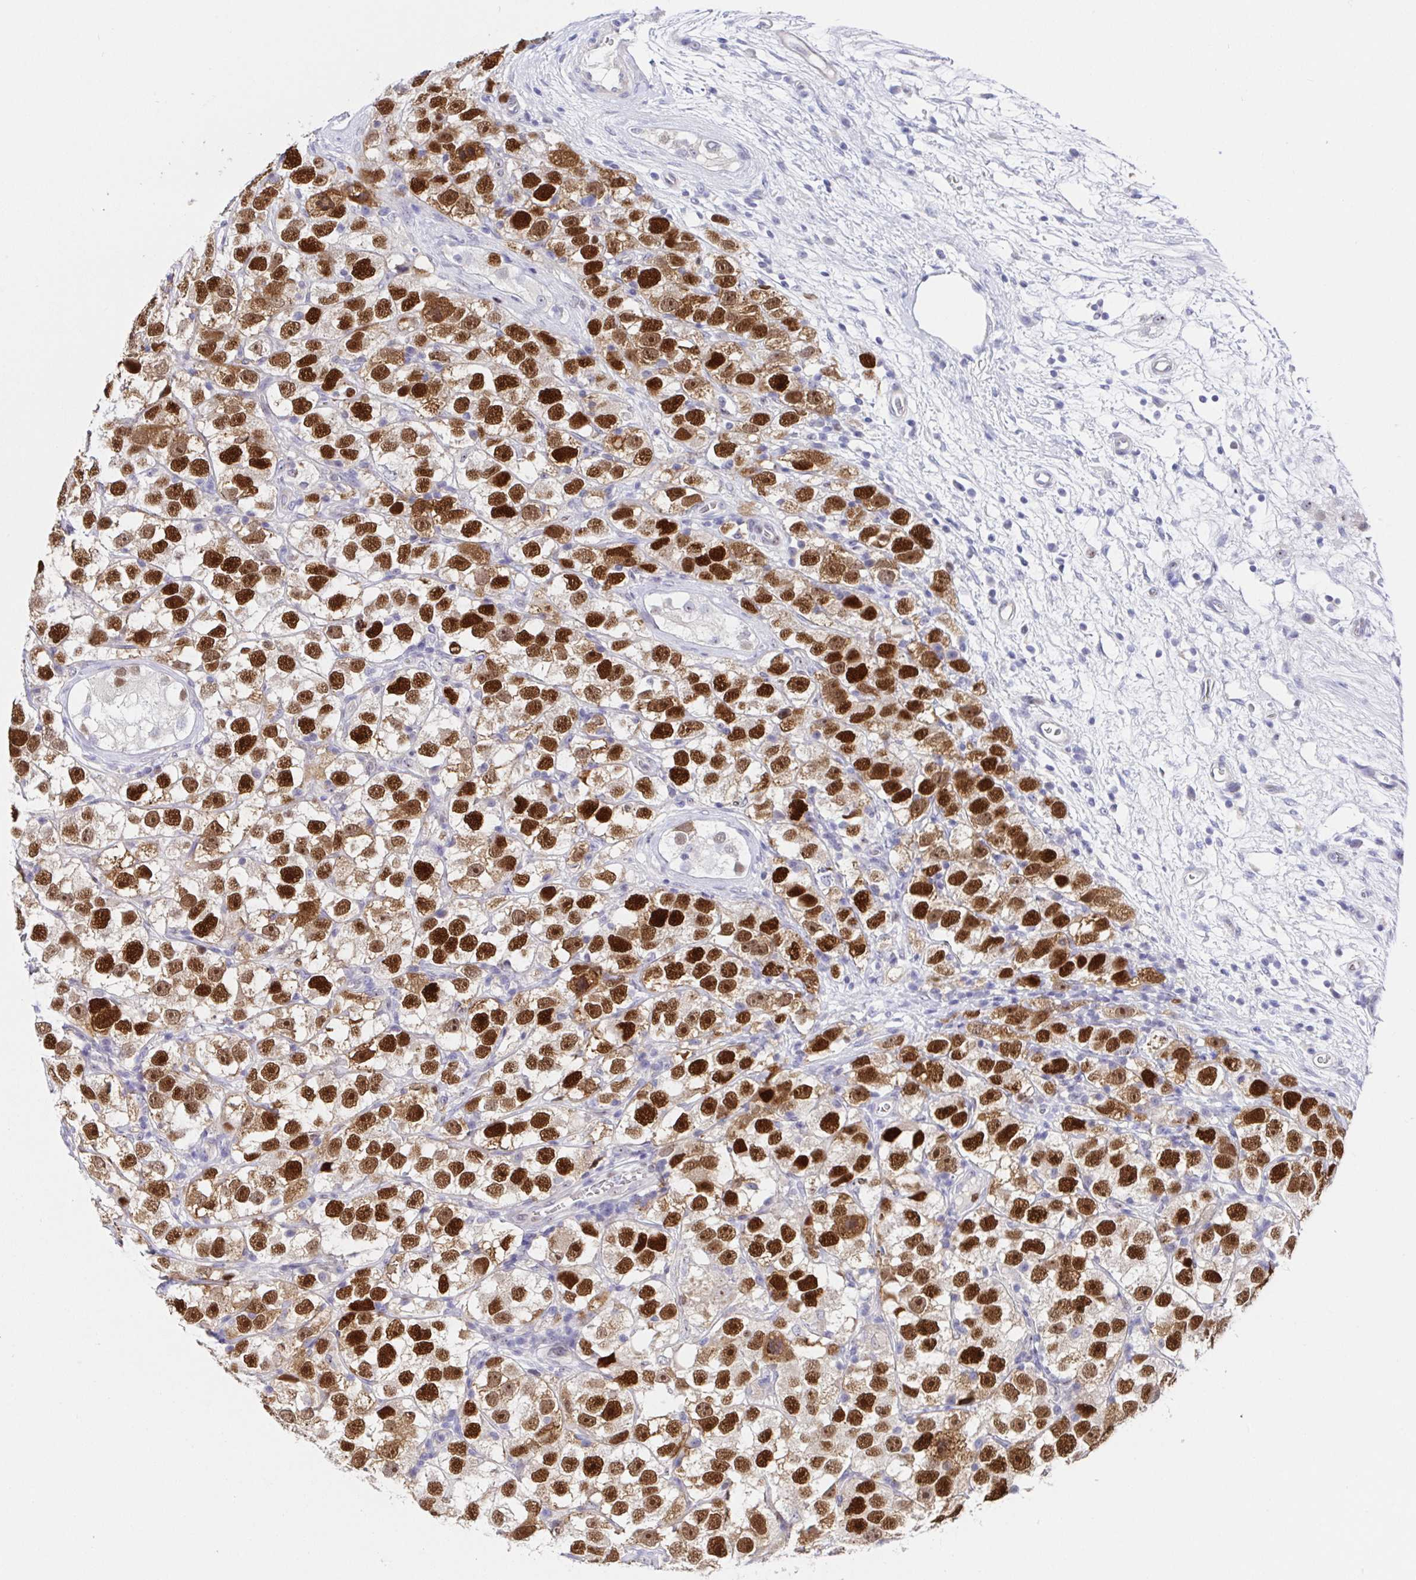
{"staining": {"intensity": "strong", "quantity": ">75%", "location": "nuclear"}, "tissue": "testis cancer", "cell_type": "Tumor cells", "image_type": "cancer", "snomed": [{"axis": "morphology", "description": "Seminoma, NOS"}, {"axis": "topography", "description": "Testis"}], "caption": "This histopathology image shows immunohistochemistry (IHC) staining of human seminoma (testis), with high strong nuclear expression in about >75% of tumor cells.", "gene": "TIMELESS", "patient": {"sex": "male", "age": 26}}